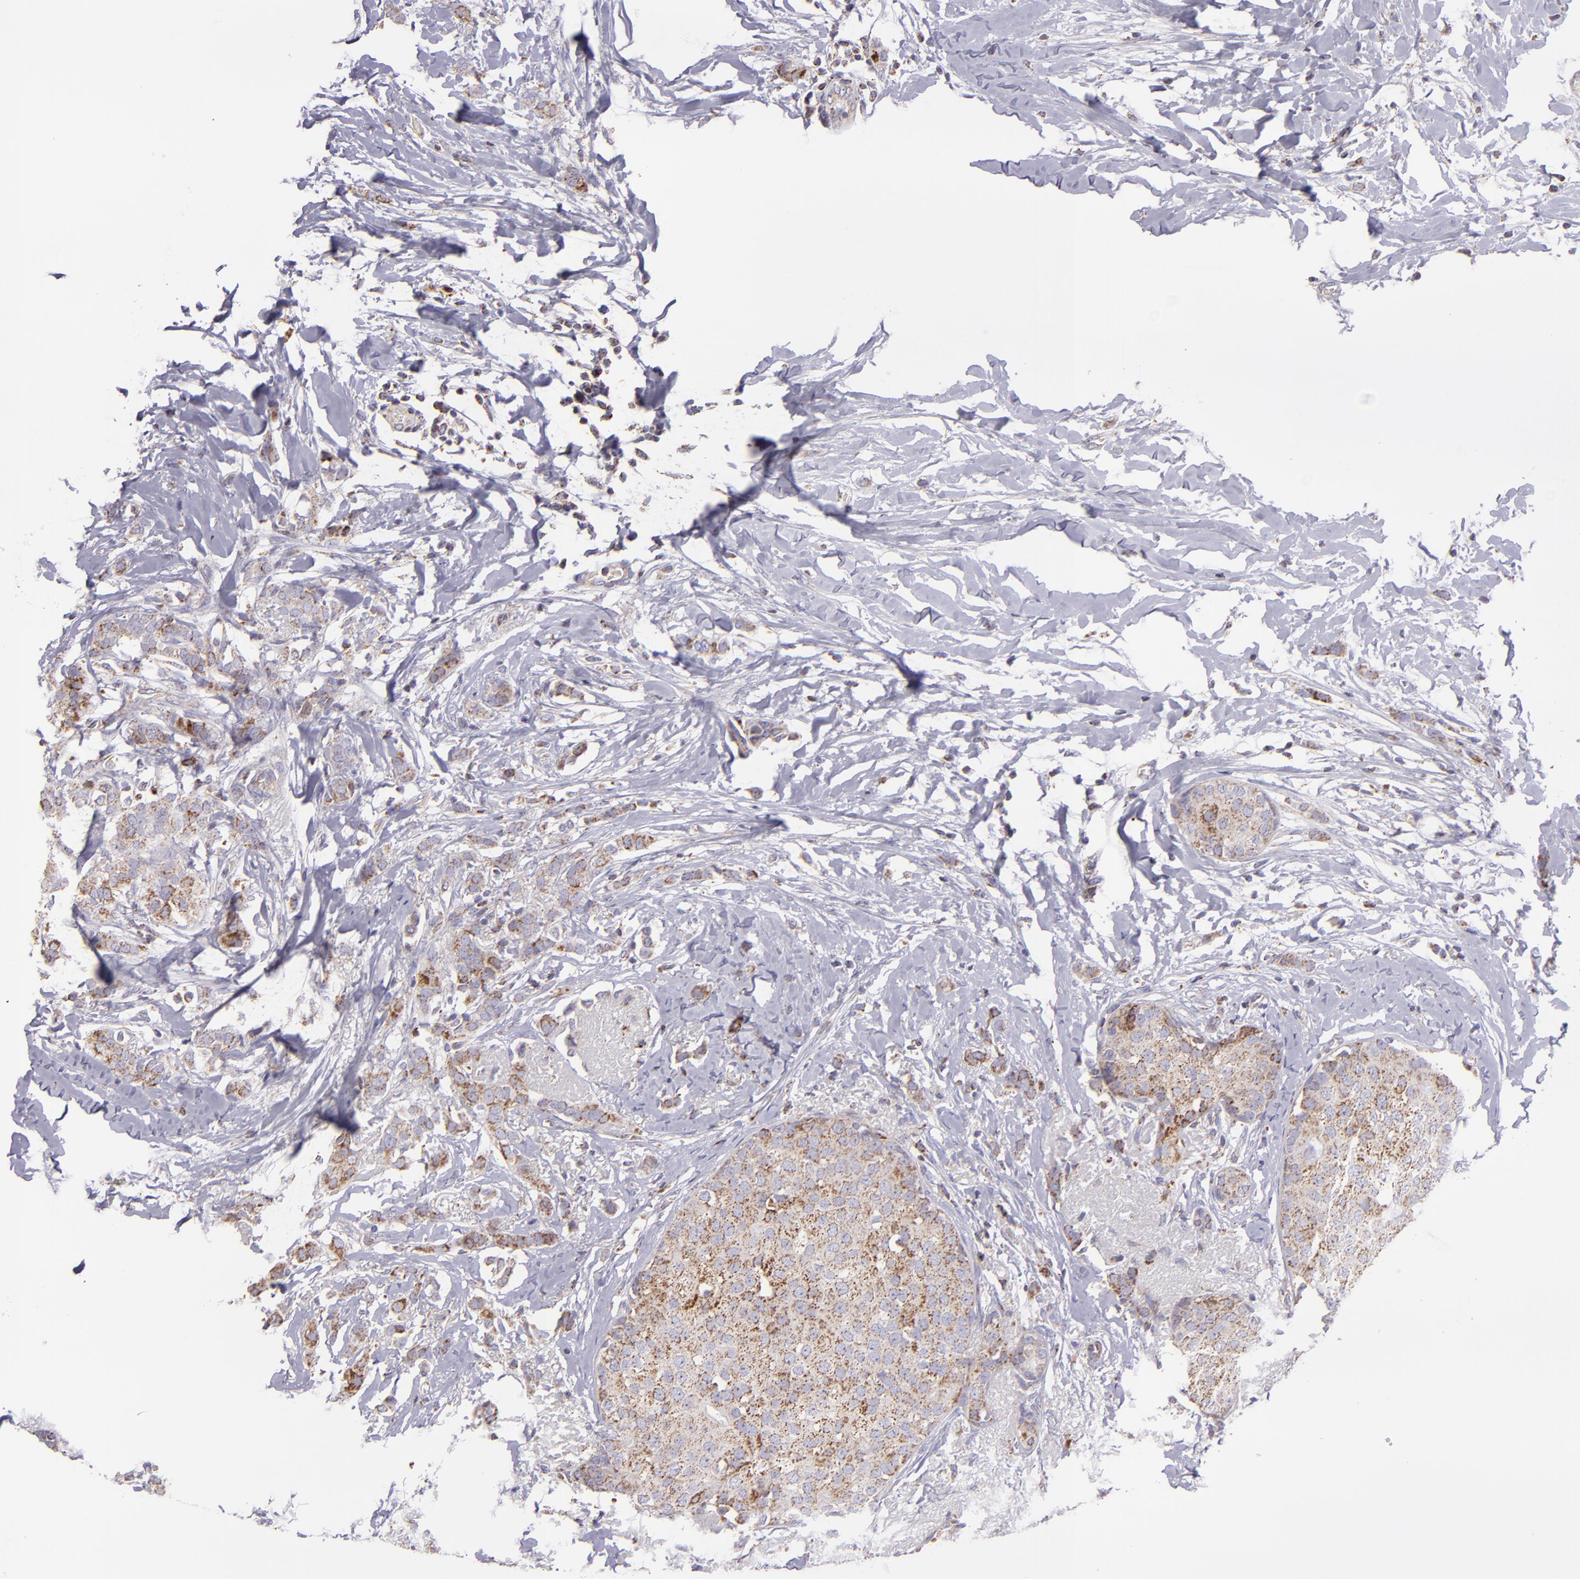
{"staining": {"intensity": "weak", "quantity": ">75%", "location": "cytoplasmic/membranous"}, "tissue": "breast cancer", "cell_type": "Tumor cells", "image_type": "cancer", "snomed": [{"axis": "morphology", "description": "Lobular carcinoma"}, {"axis": "topography", "description": "Breast"}], "caption": "Weak cytoplasmic/membranous expression is appreciated in approximately >75% of tumor cells in breast cancer. (DAB (3,3'-diaminobenzidine) IHC with brightfield microscopy, high magnification).", "gene": "HSPD1", "patient": {"sex": "female", "age": 55}}